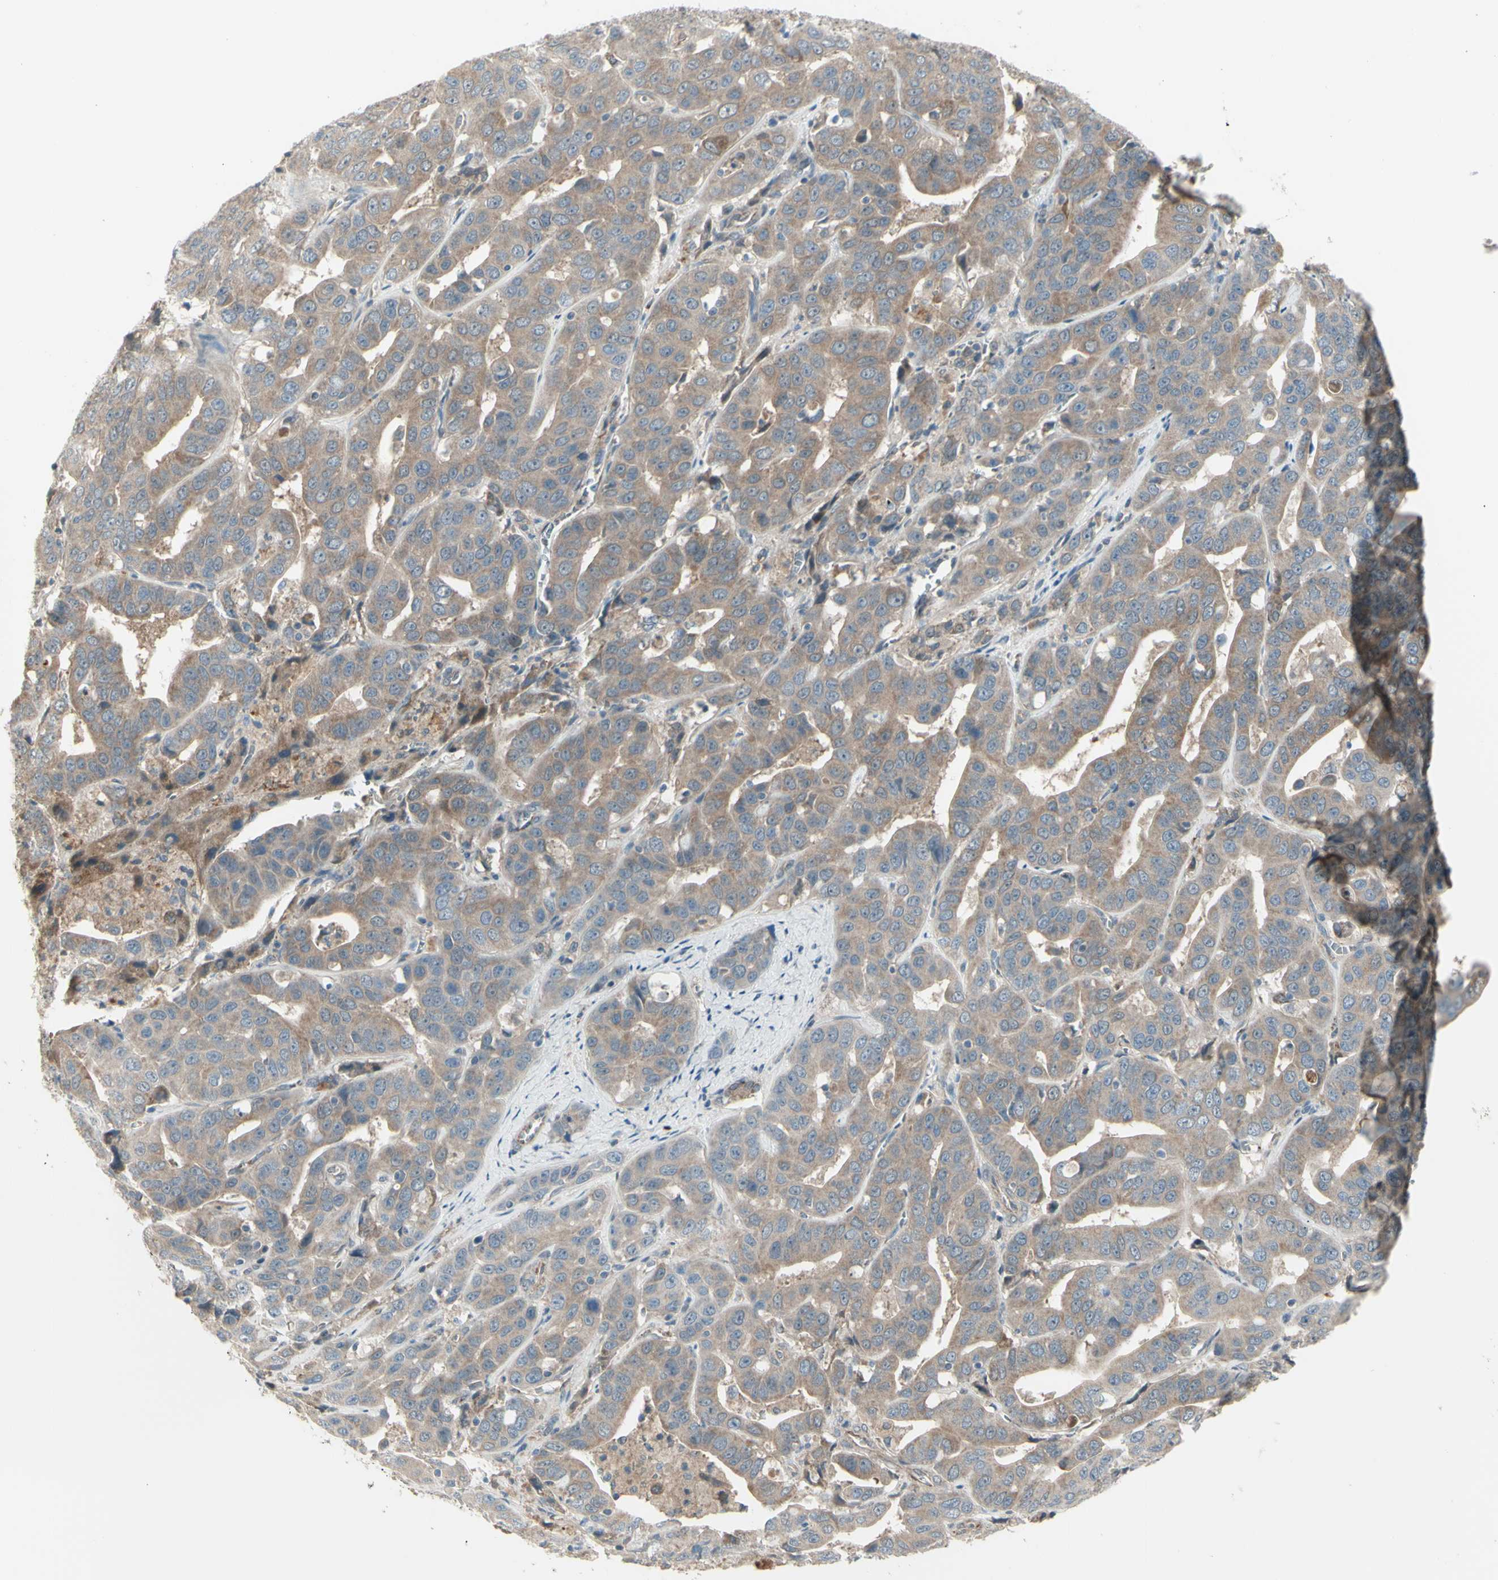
{"staining": {"intensity": "weak", "quantity": ">75%", "location": "cytoplasmic/membranous"}, "tissue": "liver cancer", "cell_type": "Tumor cells", "image_type": "cancer", "snomed": [{"axis": "morphology", "description": "Cholangiocarcinoma"}, {"axis": "topography", "description": "Liver"}], "caption": "Protein staining demonstrates weak cytoplasmic/membranous expression in about >75% of tumor cells in cholangiocarcinoma (liver). (brown staining indicates protein expression, while blue staining denotes nuclei).", "gene": "NAXD", "patient": {"sex": "female", "age": 52}}